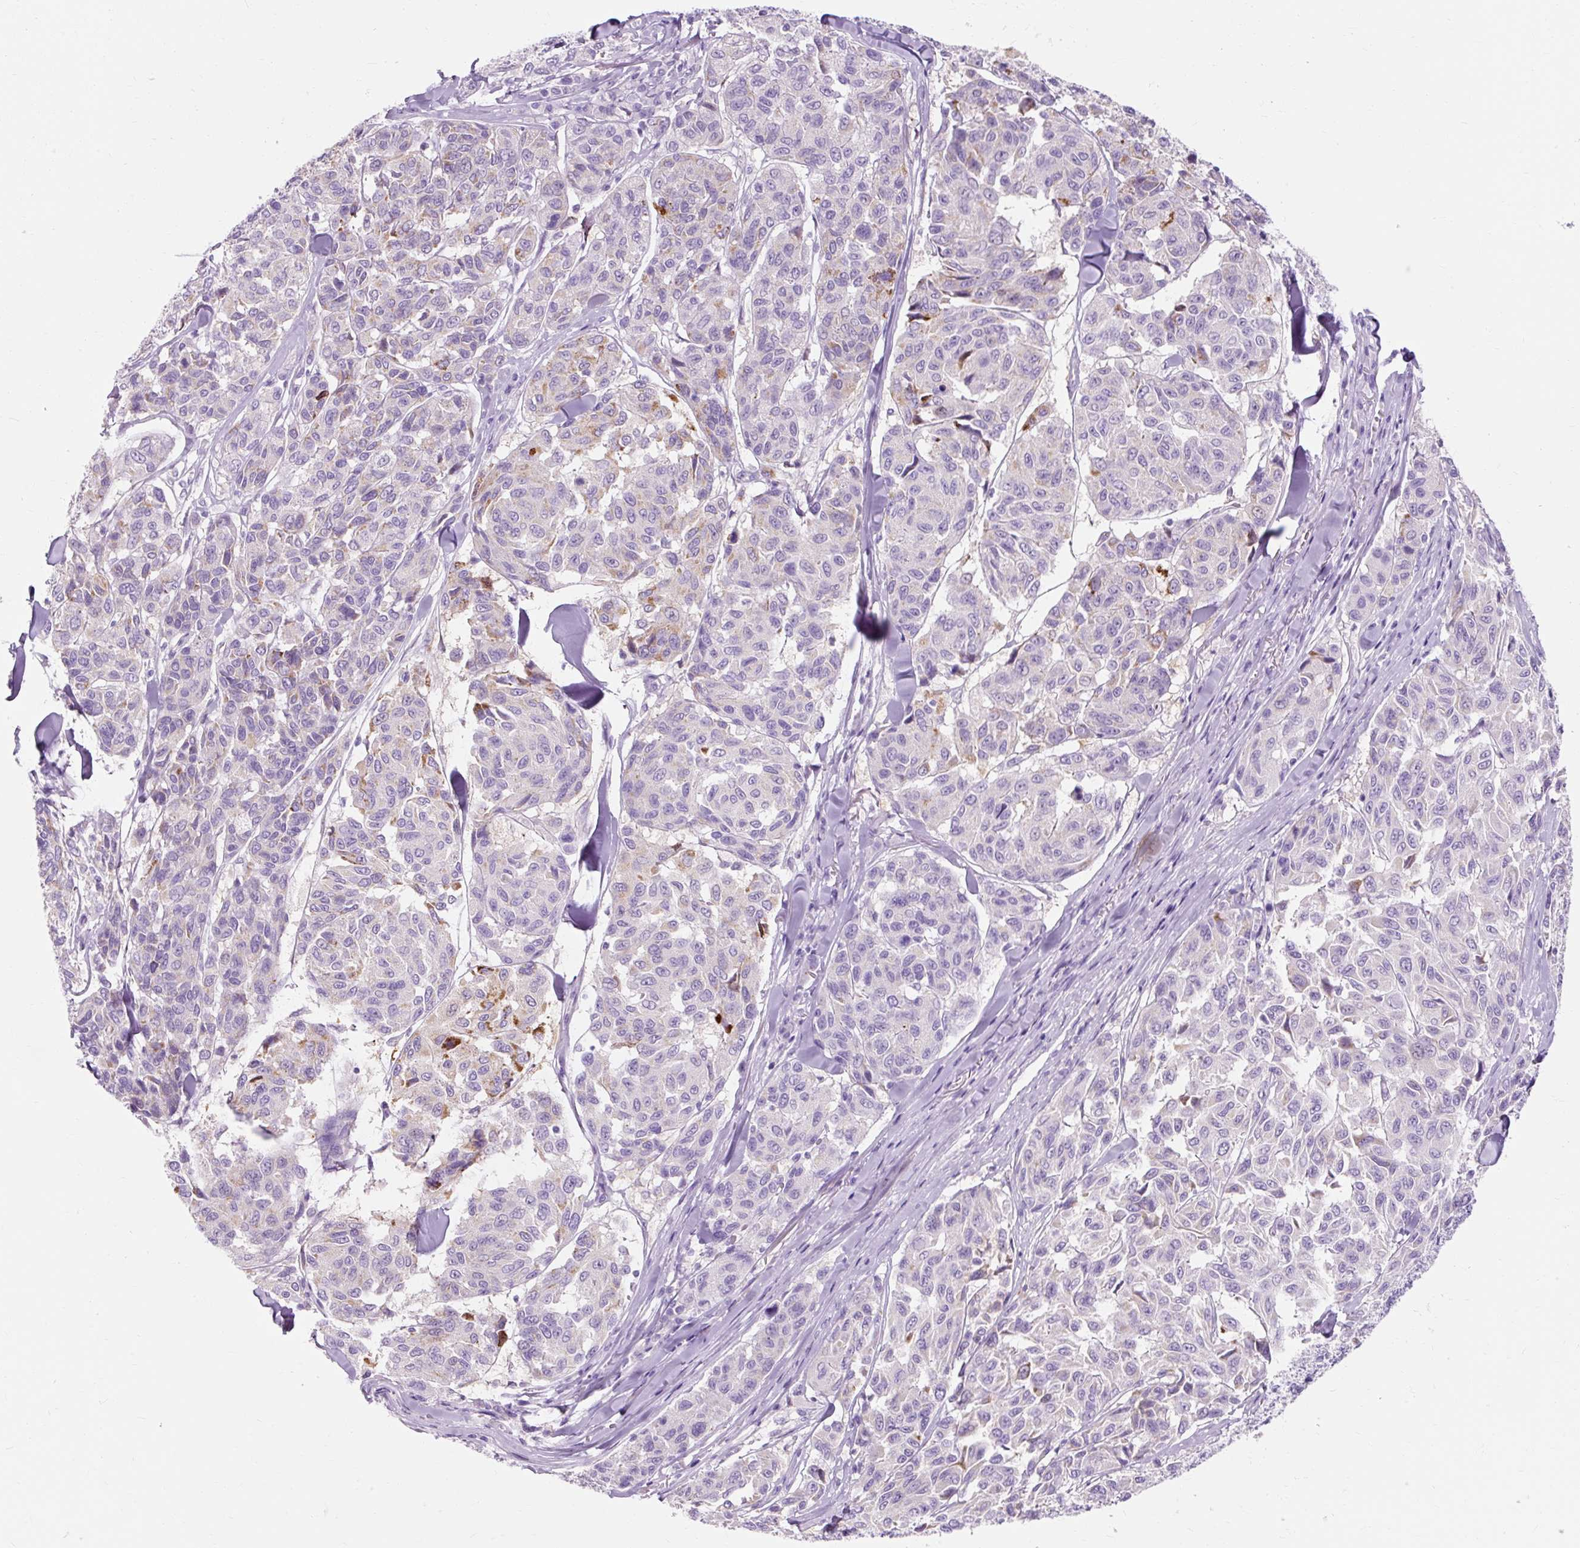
{"staining": {"intensity": "negative", "quantity": "none", "location": "none"}, "tissue": "melanoma", "cell_type": "Tumor cells", "image_type": "cancer", "snomed": [{"axis": "morphology", "description": "Malignant melanoma, NOS"}, {"axis": "topography", "description": "Skin"}], "caption": "High power microscopy micrograph of an immunohistochemistry (IHC) photomicrograph of melanoma, revealing no significant positivity in tumor cells.", "gene": "CLDN25", "patient": {"sex": "female", "age": 66}}